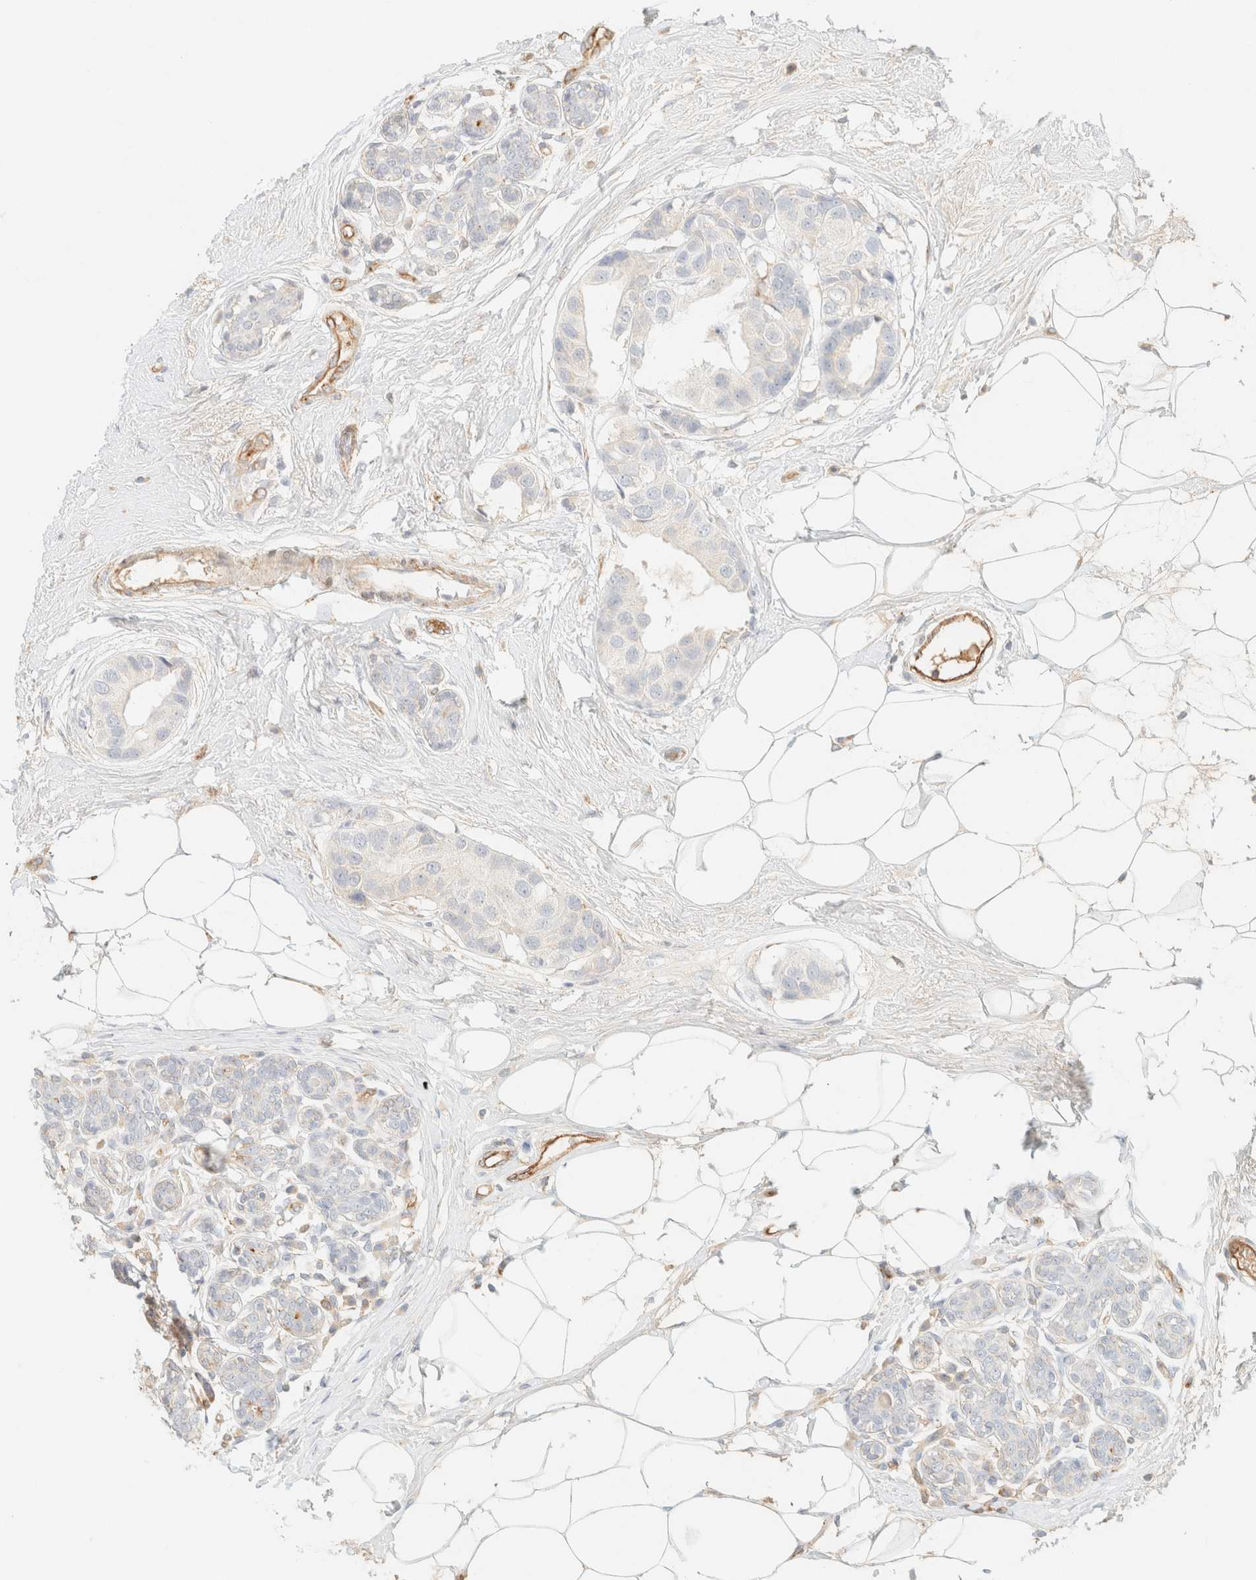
{"staining": {"intensity": "negative", "quantity": "none", "location": "none"}, "tissue": "breast cancer", "cell_type": "Tumor cells", "image_type": "cancer", "snomed": [{"axis": "morphology", "description": "Normal tissue, NOS"}, {"axis": "morphology", "description": "Duct carcinoma"}, {"axis": "topography", "description": "Breast"}], "caption": "DAB immunohistochemical staining of breast infiltrating ductal carcinoma demonstrates no significant staining in tumor cells.", "gene": "SPARCL1", "patient": {"sex": "female", "age": 39}}